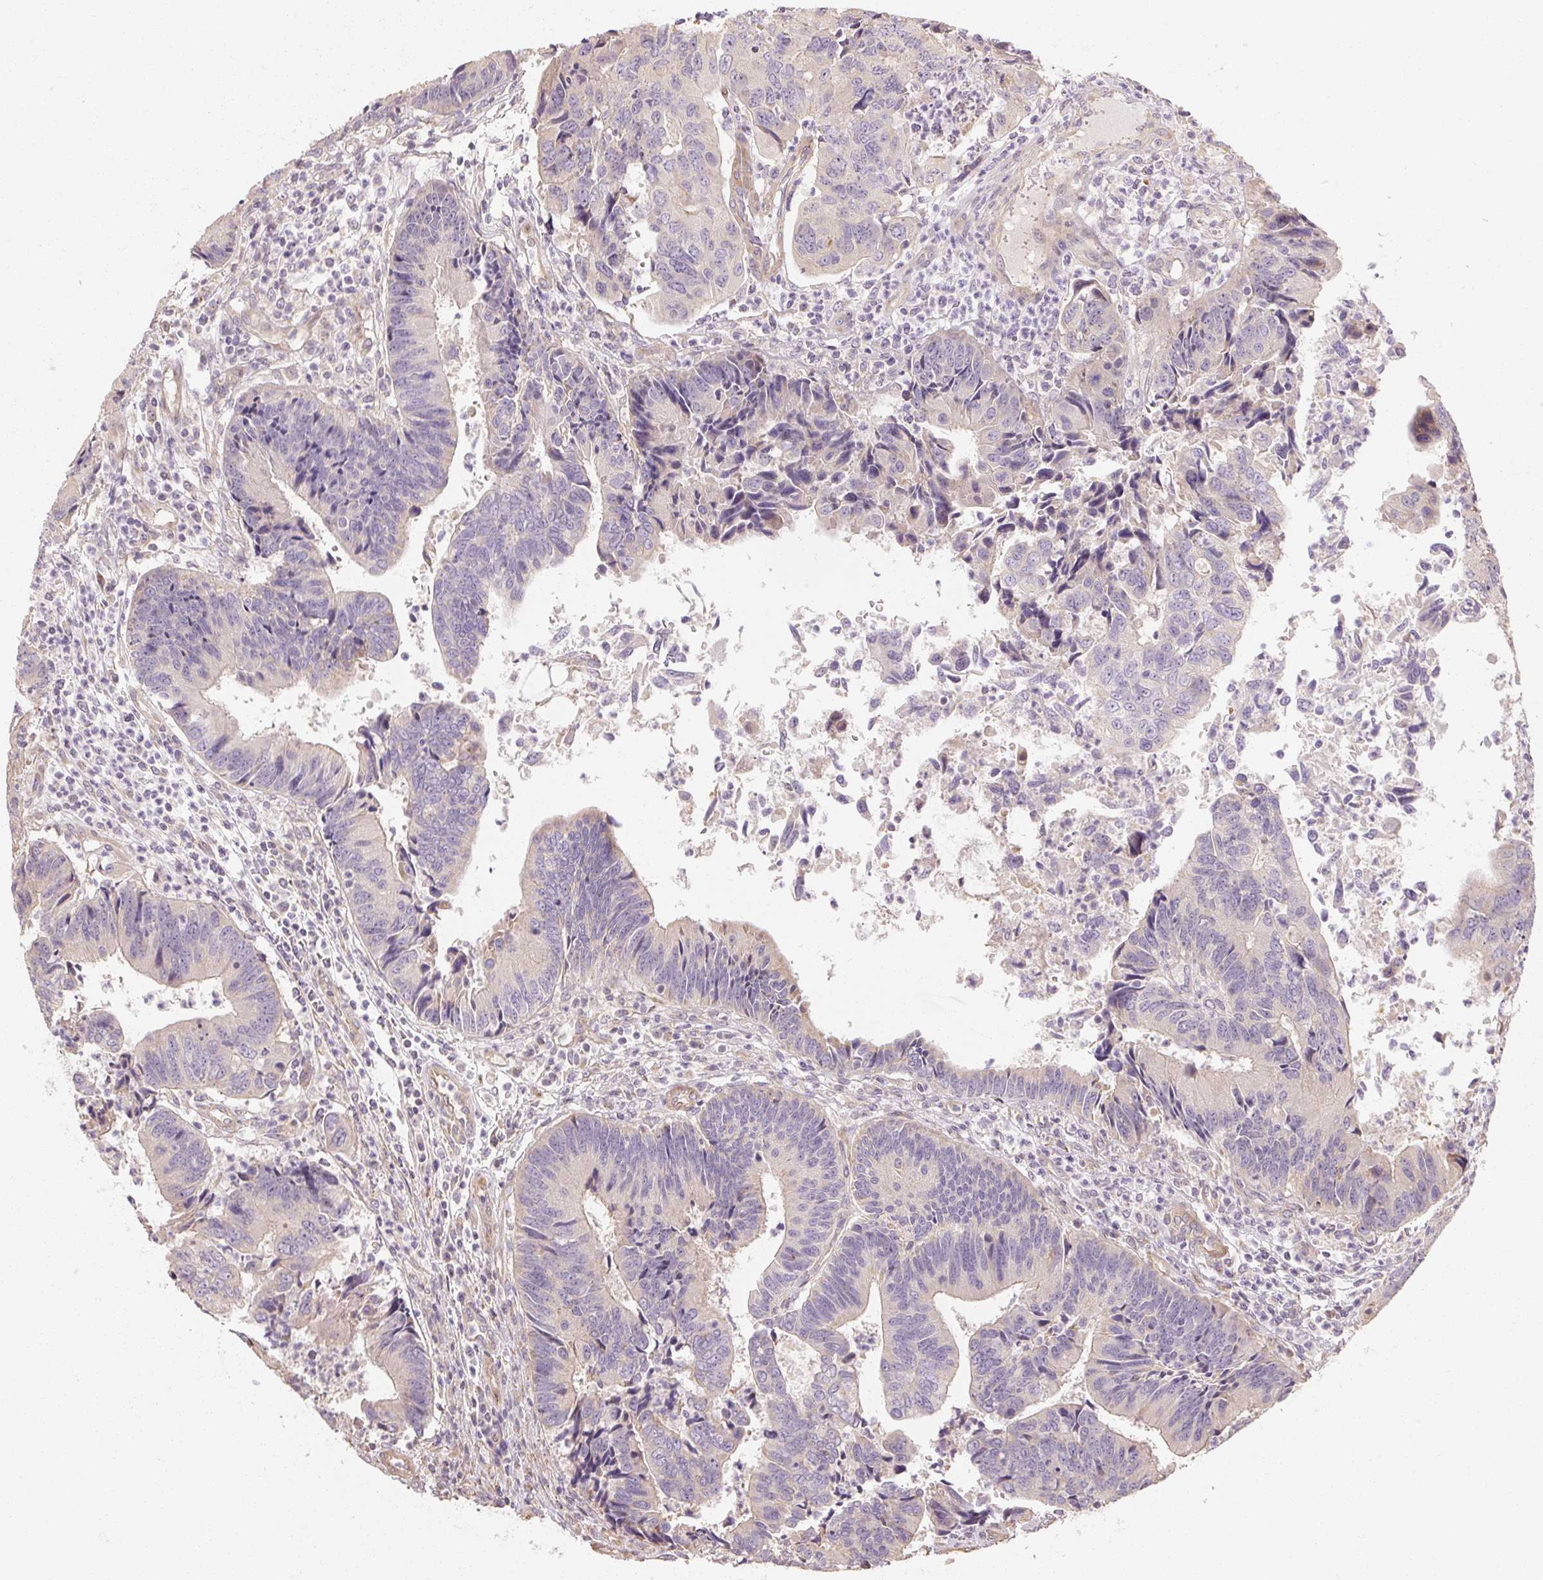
{"staining": {"intensity": "negative", "quantity": "none", "location": "none"}, "tissue": "colorectal cancer", "cell_type": "Tumor cells", "image_type": "cancer", "snomed": [{"axis": "morphology", "description": "Adenocarcinoma, NOS"}, {"axis": "topography", "description": "Colon"}], "caption": "Histopathology image shows no protein staining in tumor cells of colorectal adenocarcinoma tissue. Nuclei are stained in blue.", "gene": "RB1CC1", "patient": {"sex": "female", "age": 67}}